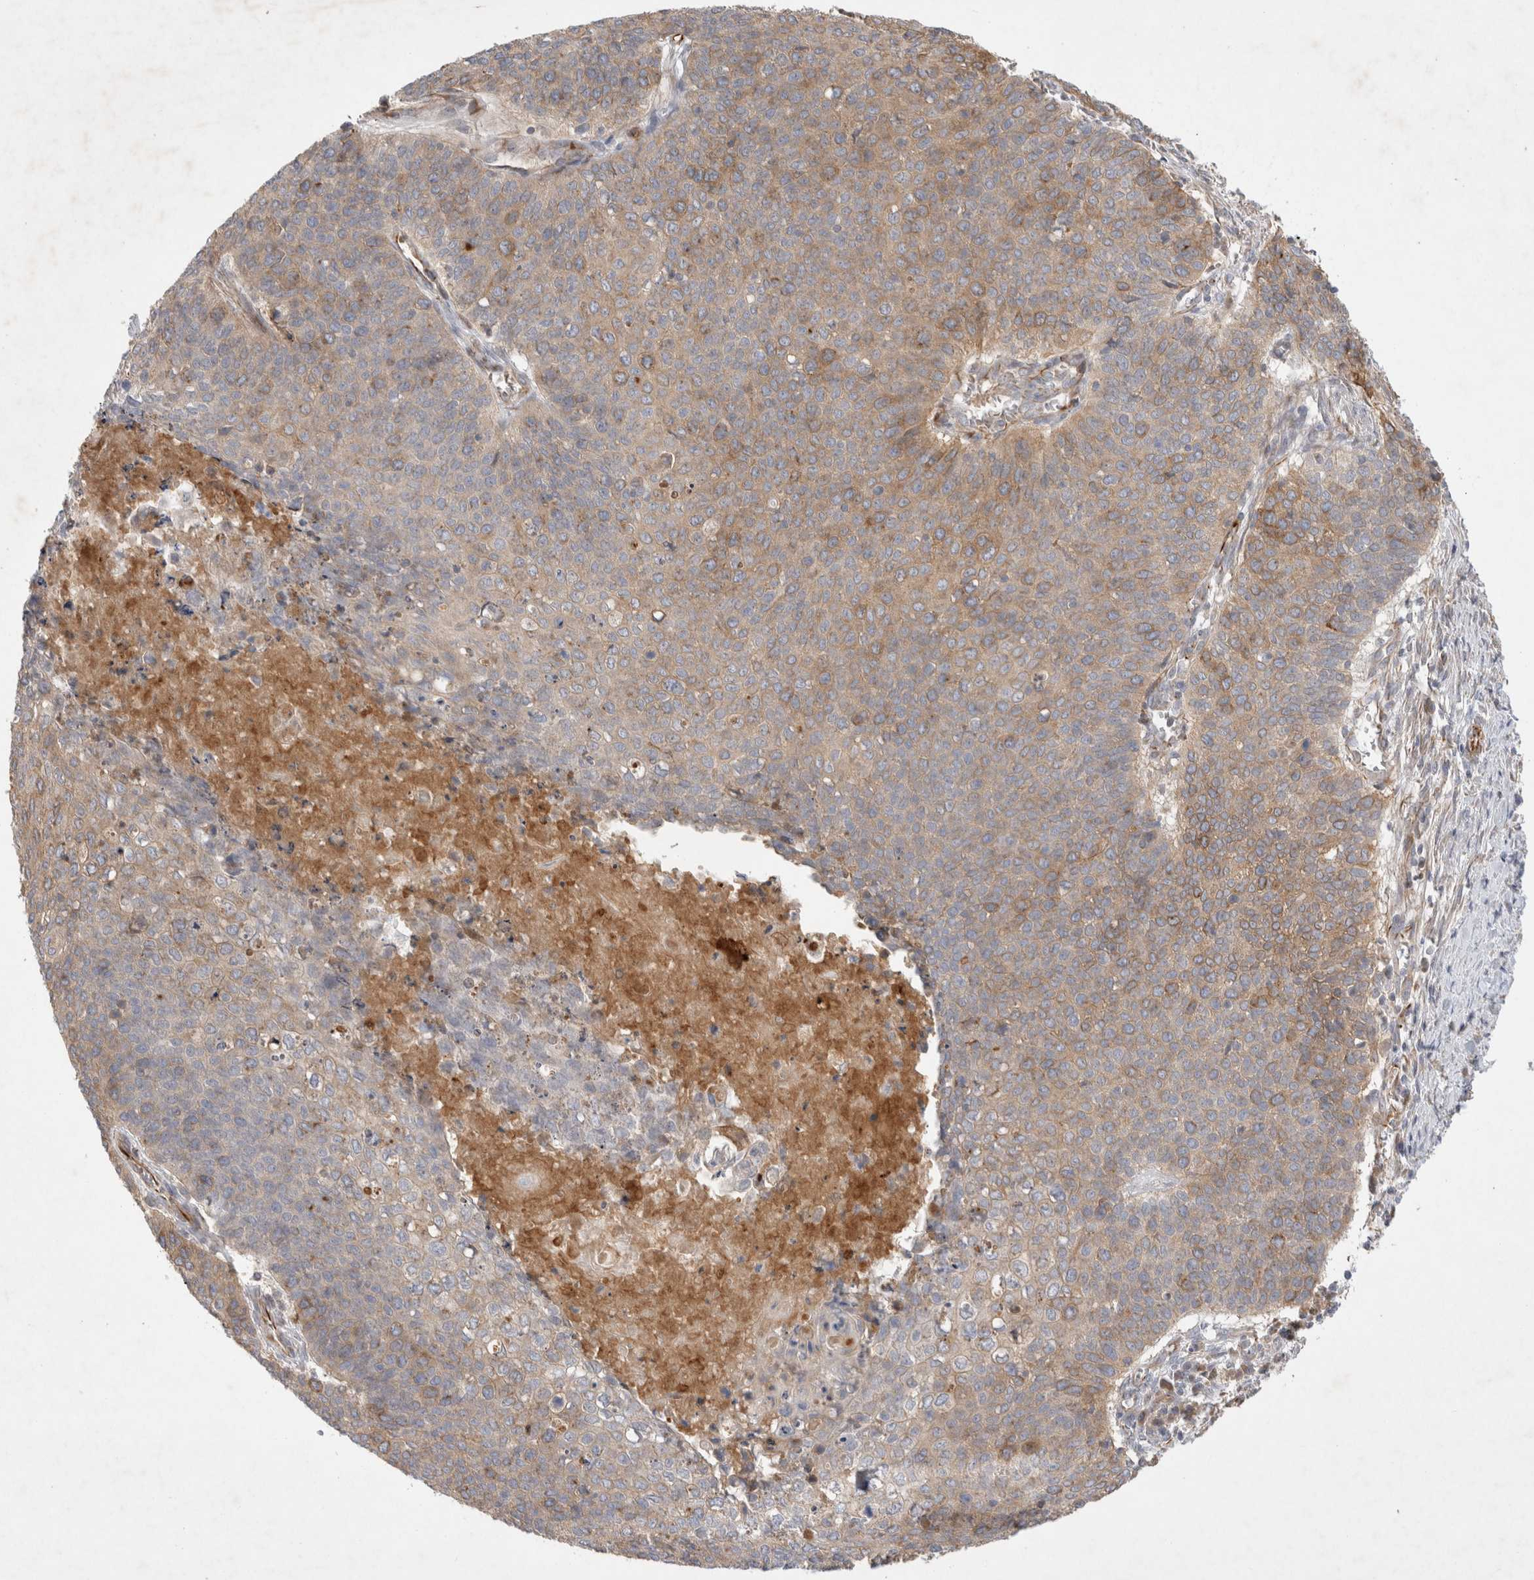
{"staining": {"intensity": "moderate", "quantity": ">75%", "location": "cytoplasmic/membranous"}, "tissue": "cervical cancer", "cell_type": "Tumor cells", "image_type": "cancer", "snomed": [{"axis": "morphology", "description": "Squamous cell carcinoma, NOS"}, {"axis": "topography", "description": "Cervix"}], "caption": "This is a micrograph of immunohistochemistry staining of squamous cell carcinoma (cervical), which shows moderate positivity in the cytoplasmic/membranous of tumor cells.", "gene": "NMU", "patient": {"sex": "female", "age": 39}}